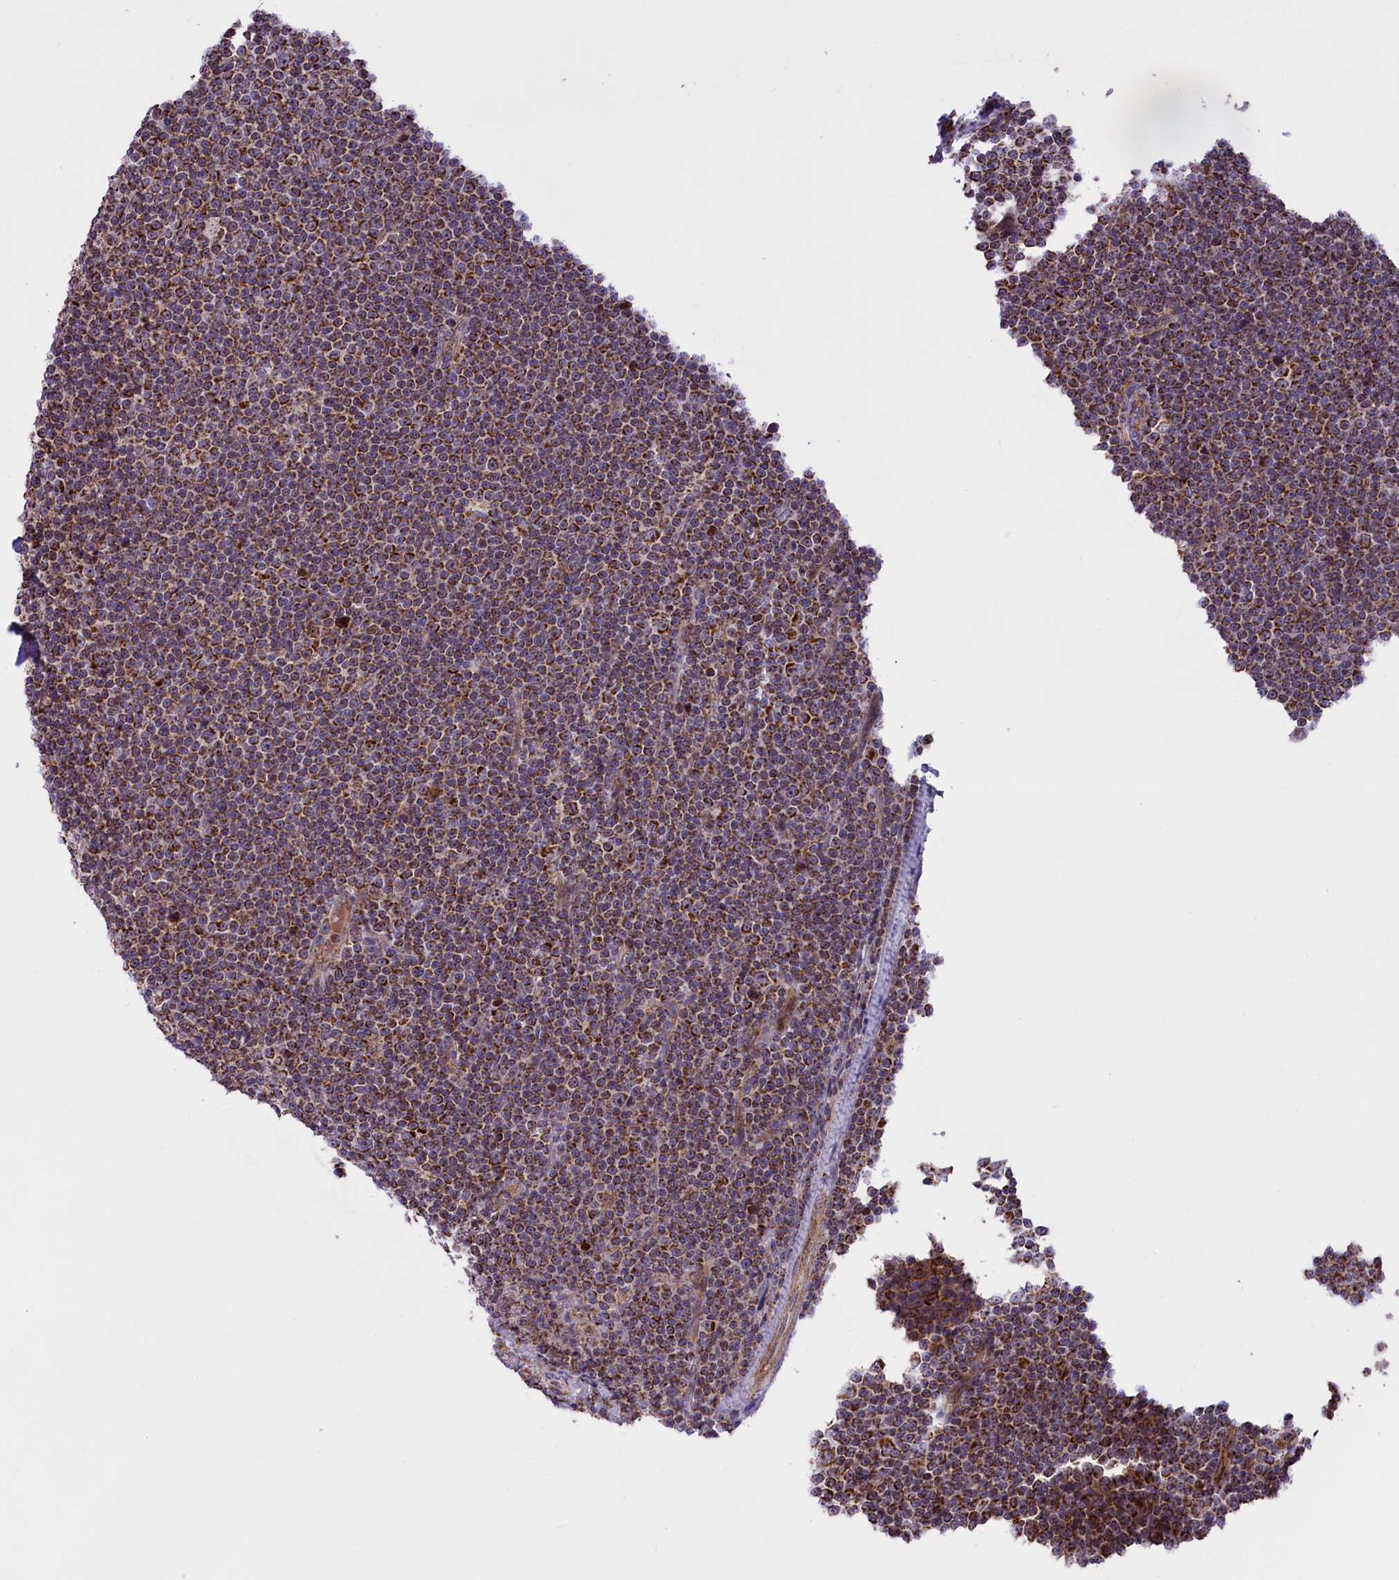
{"staining": {"intensity": "moderate", "quantity": ">75%", "location": "cytoplasmic/membranous"}, "tissue": "lymphoma", "cell_type": "Tumor cells", "image_type": "cancer", "snomed": [{"axis": "morphology", "description": "Malignant lymphoma, non-Hodgkin's type, Low grade"}, {"axis": "topography", "description": "Lymph node"}], "caption": "Moderate cytoplasmic/membranous staining is identified in approximately >75% of tumor cells in lymphoma. Ihc stains the protein in brown and the nuclei are stained blue.", "gene": "GLRX5", "patient": {"sex": "female", "age": 67}}